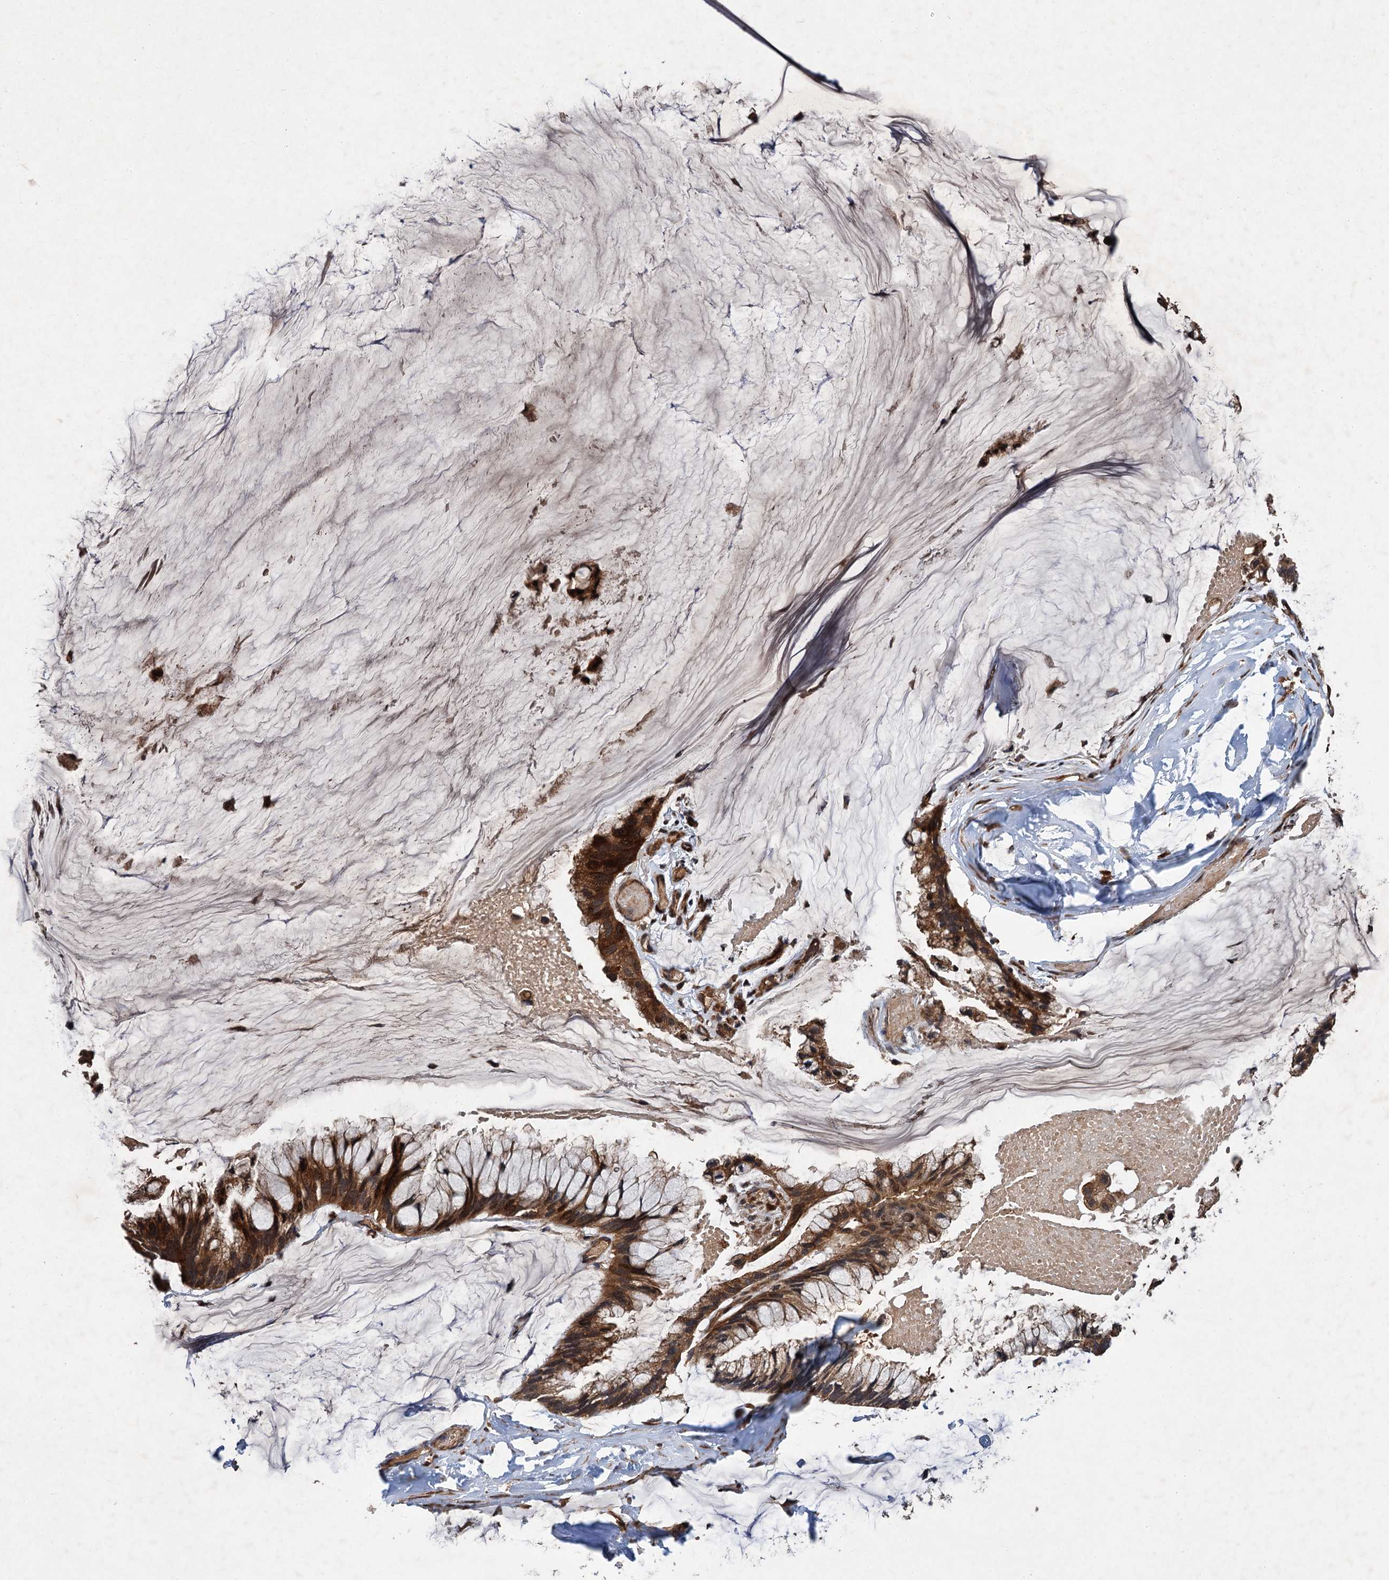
{"staining": {"intensity": "strong", "quantity": ">75%", "location": "cytoplasmic/membranous,nuclear"}, "tissue": "ovarian cancer", "cell_type": "Tumor cells", "image_type": "cancer", "snomed": [{"axis": "morphology", "description": "Cystadenocarcinoma, mucinous, NOS"}, {"axis": "topography", "description": "Ovary"}], "caption": "DAB (3,3'-diaminobenzidine) immunohistochemical staining of human mucinous cystadenocarcinoma (ovarian) exhibits strong cytoplasmic/membranous and nuclear protein staining in approximately >75% of tumor cells. The protein of interest is shown in brown color, while the nuclei are stained blue.", "gene": "TMEM39B", "patient": {"sex": "female", "age": 39}}